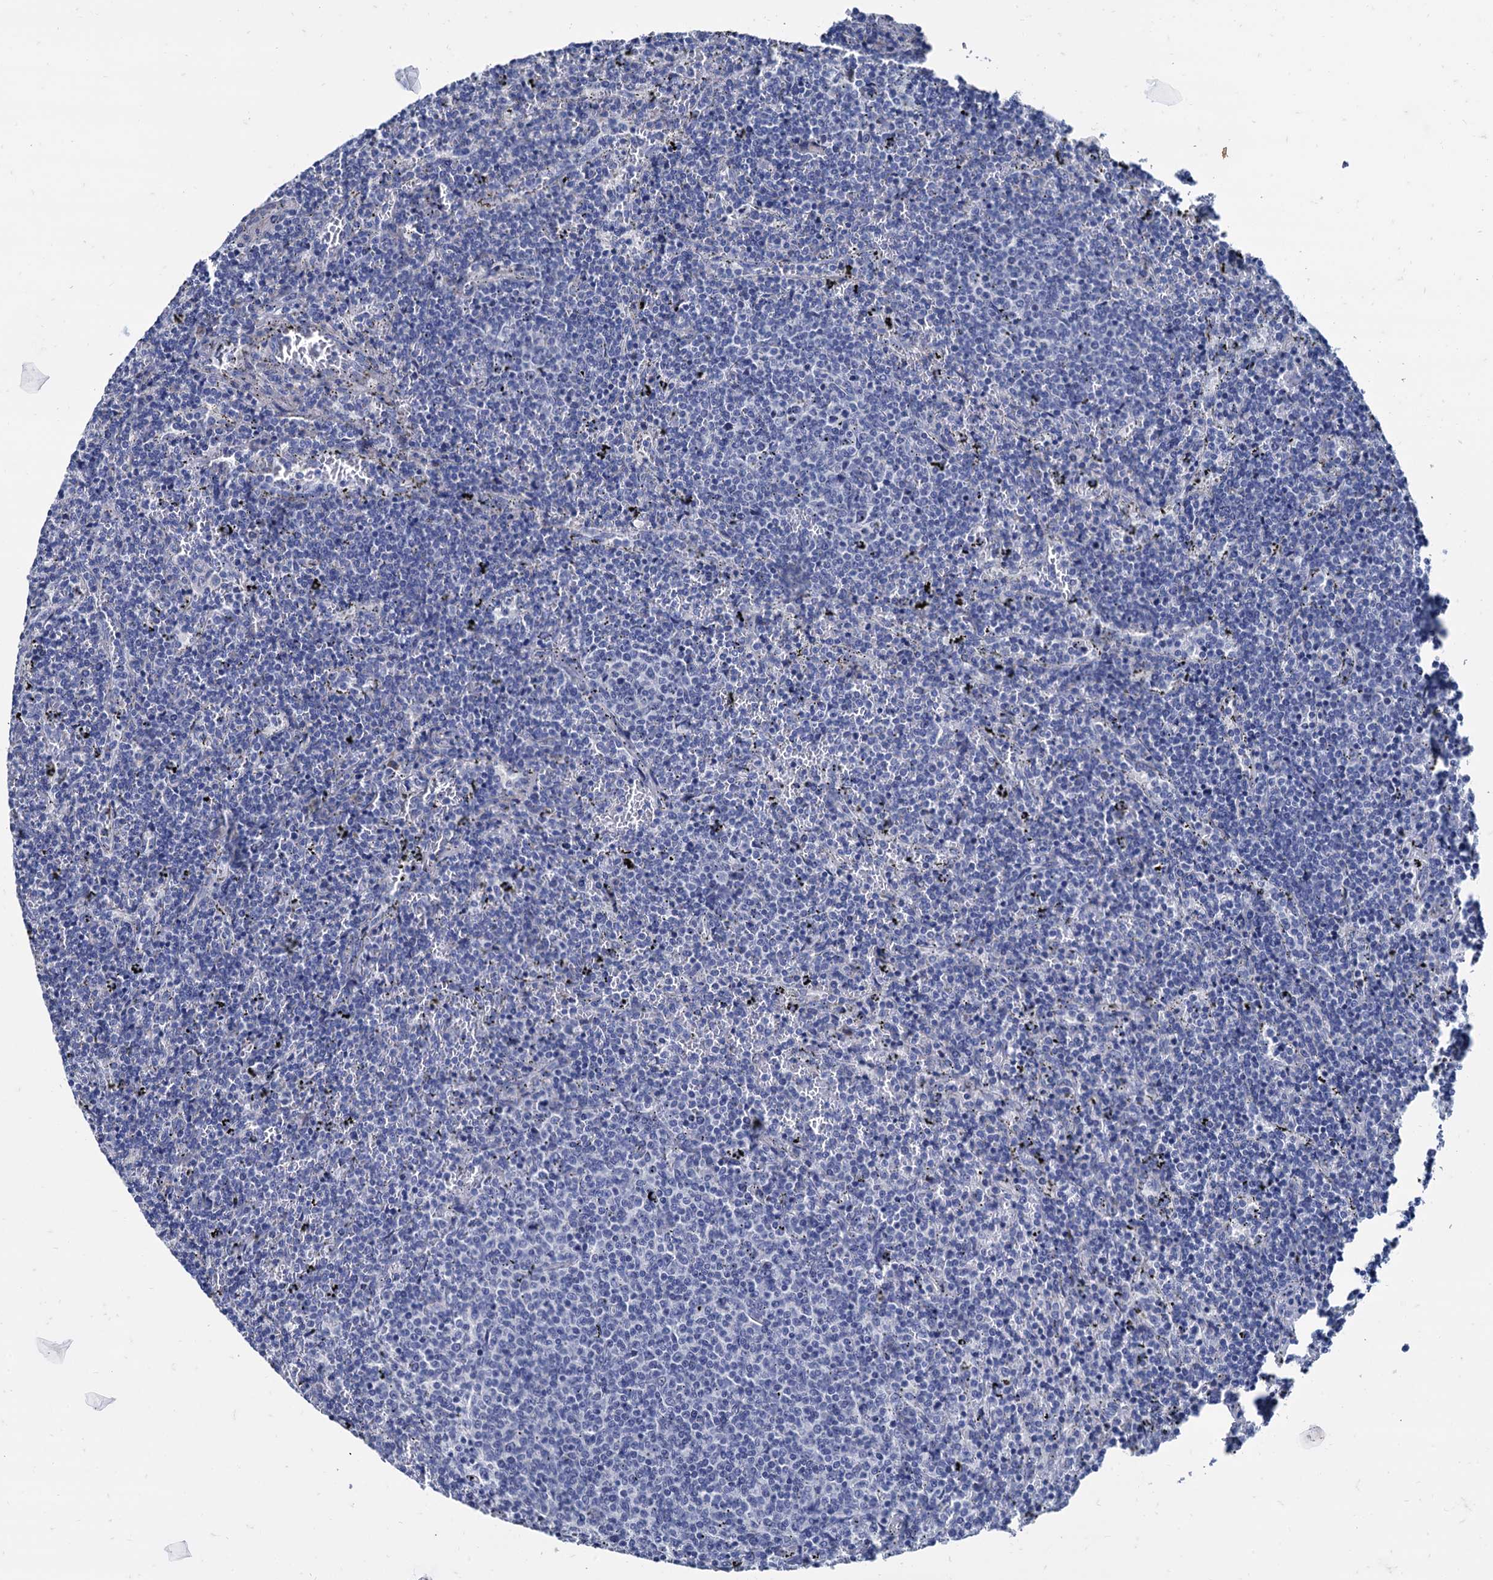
{"staining": {"intensity": "negative", "quantity": "none", "location": "none"}, "tissue": "lymphoma", "cell_type": "Tumor cells", "image_type": "cancer", "snomed": [{"axis": "morphology", "description": "Malignant lymphoma, non-Hodgkin's type, Low grade"}, {"axis": "topography", "description": "Spleen"}], "caption": "This is an IHC micrograph of lymphoma. There is no positivity in tumor cells.", "gene": "FOXR2", "patient": {"sex": "female", "age": 50}}